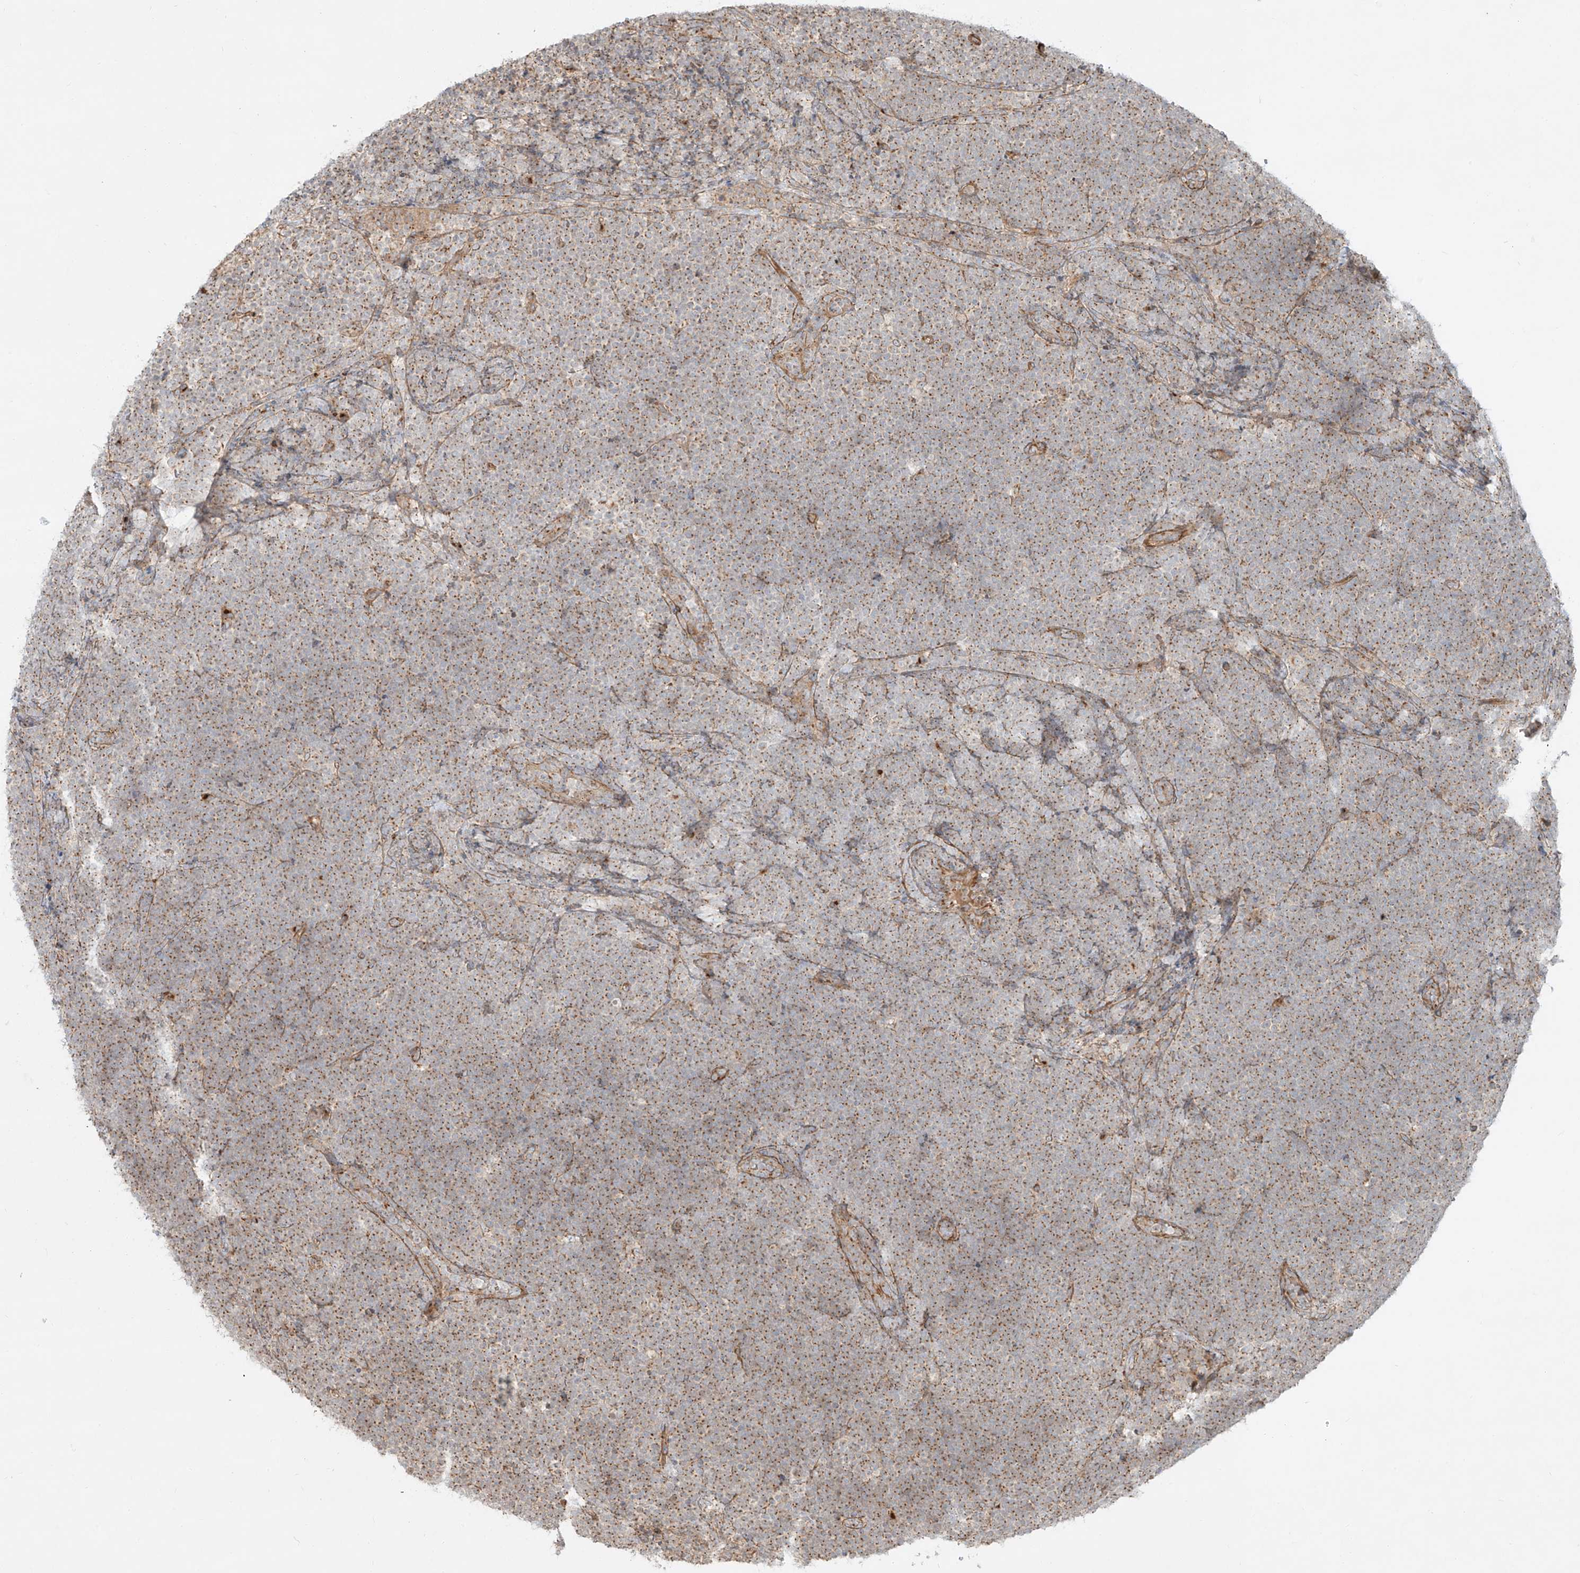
{"staining": {"intensity": "moderate", "quantity": ">75%", "location": "cytoplasmic/membranous"}, "tissue": "lymphoma", "cell_type": "Tumor cells", "image_type": "cancer", "snomed": [{"axis": "morphology", "description": "Malignant lymphoma, non-Hodgkin's type, High grade"}, {"axis": "topography", "description": "Lymph node"}], "caption": "Lymphoma stained with IHC displays moderate cytoplasmic/membranous positivity in about >75% of tumor cells.", "gene": "ZNF287", "patient": {"sex": "male", "age": 13}}